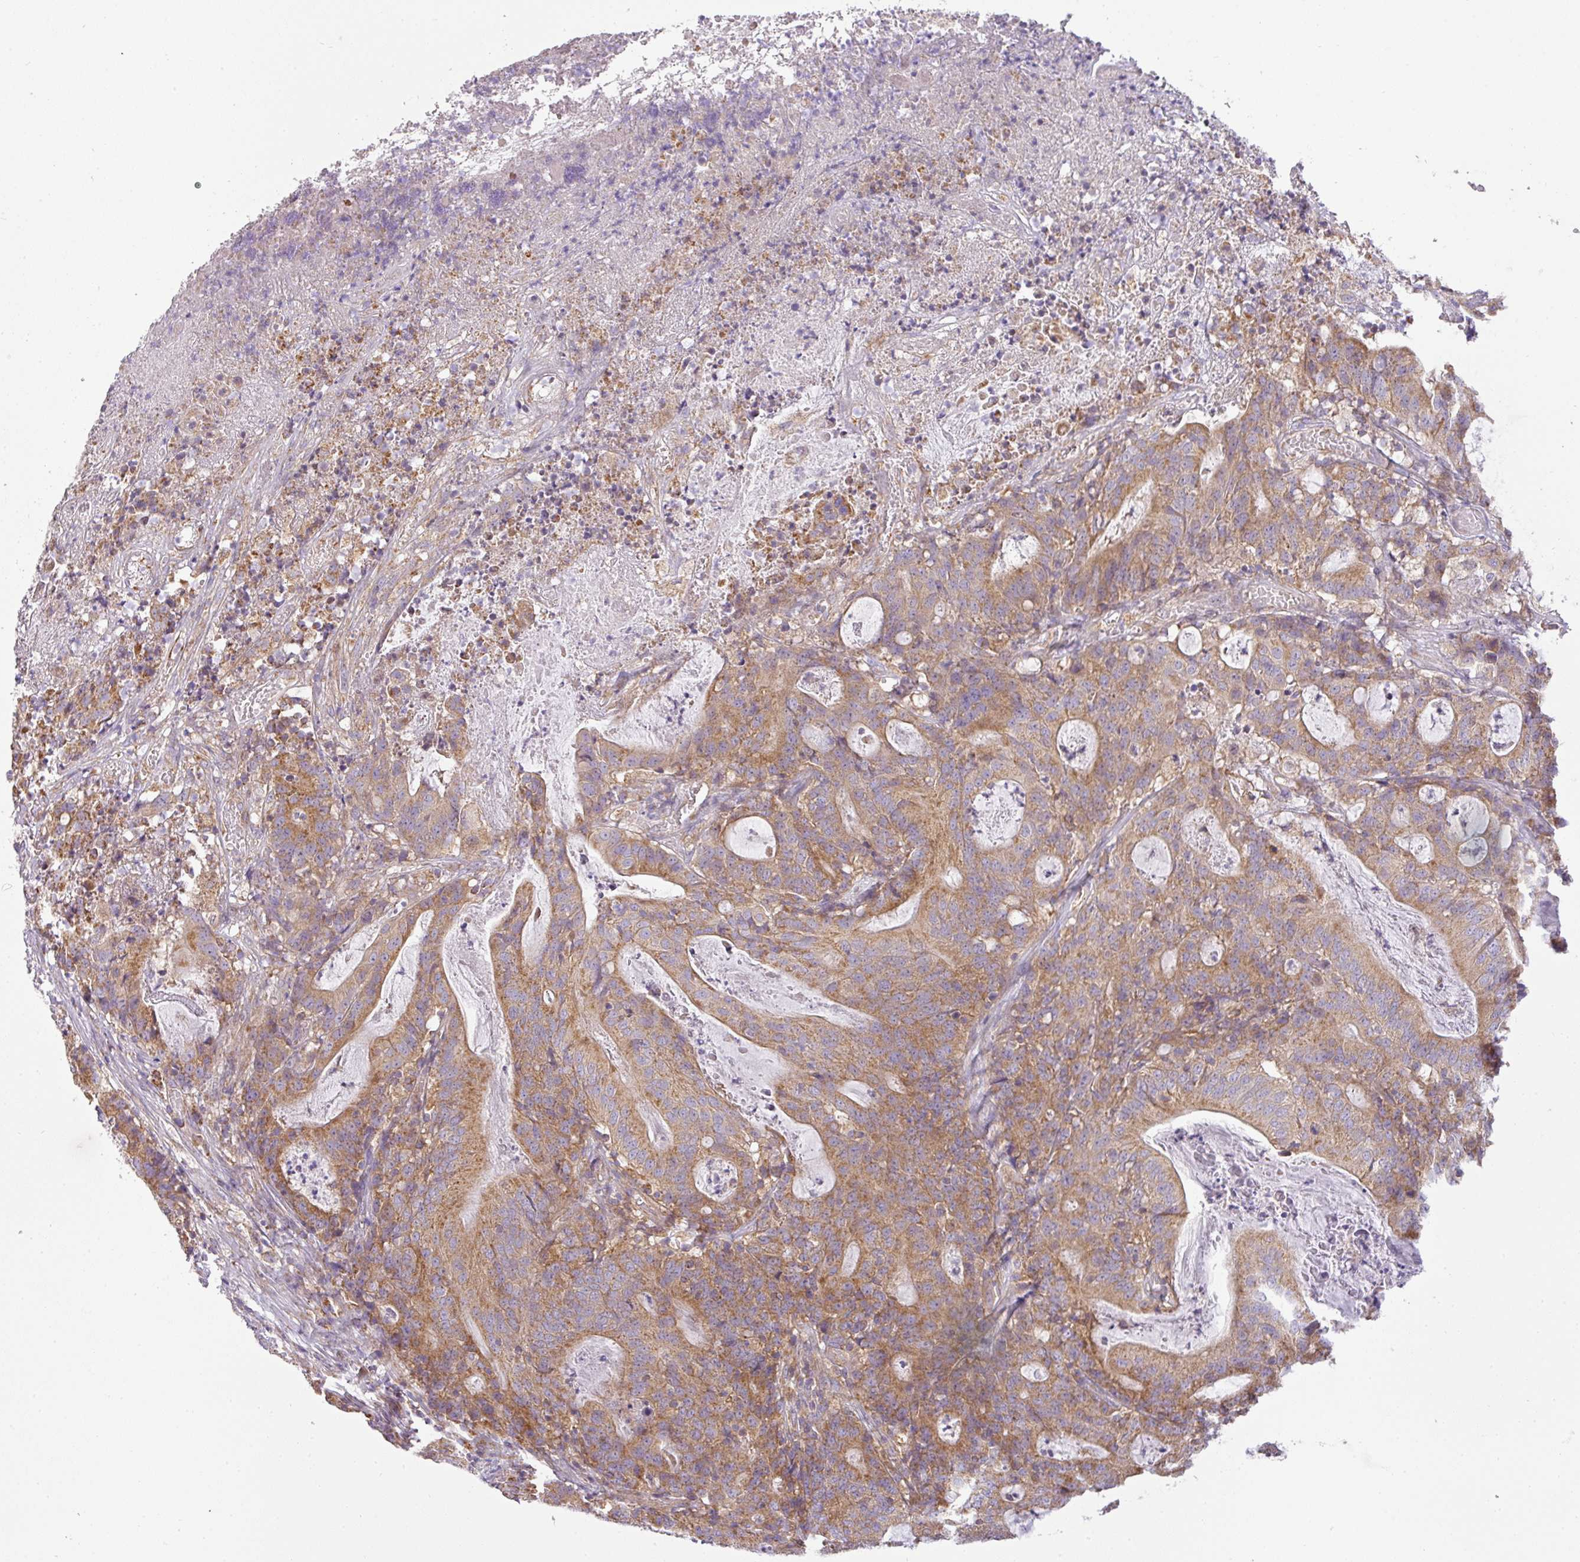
{"staining": {"intensity": "moderate", "quantity": ">75%", "location": "cytoplasmic/membranous"}, "tissue": "colorectal cancer", "cell_type": "Tumor cells", "image_type": "cancer", "snomed": [{"axis": "morphology", "description": "Adenocarcinoma, NOS"}, {"axis": "topography", "description": "Colon"}], "caption": "Colorectal cancer (adenocarcinoma) stained with DAB (3,3'-diaminobenzidine) immunohistochemistry (IHC) shows medium levels of moderate cytoplasmic/membranous positivity in approximately >75% of tumor cells.", "gene": "ZNF211", "patient": {"sex": "male", "age": 83}}